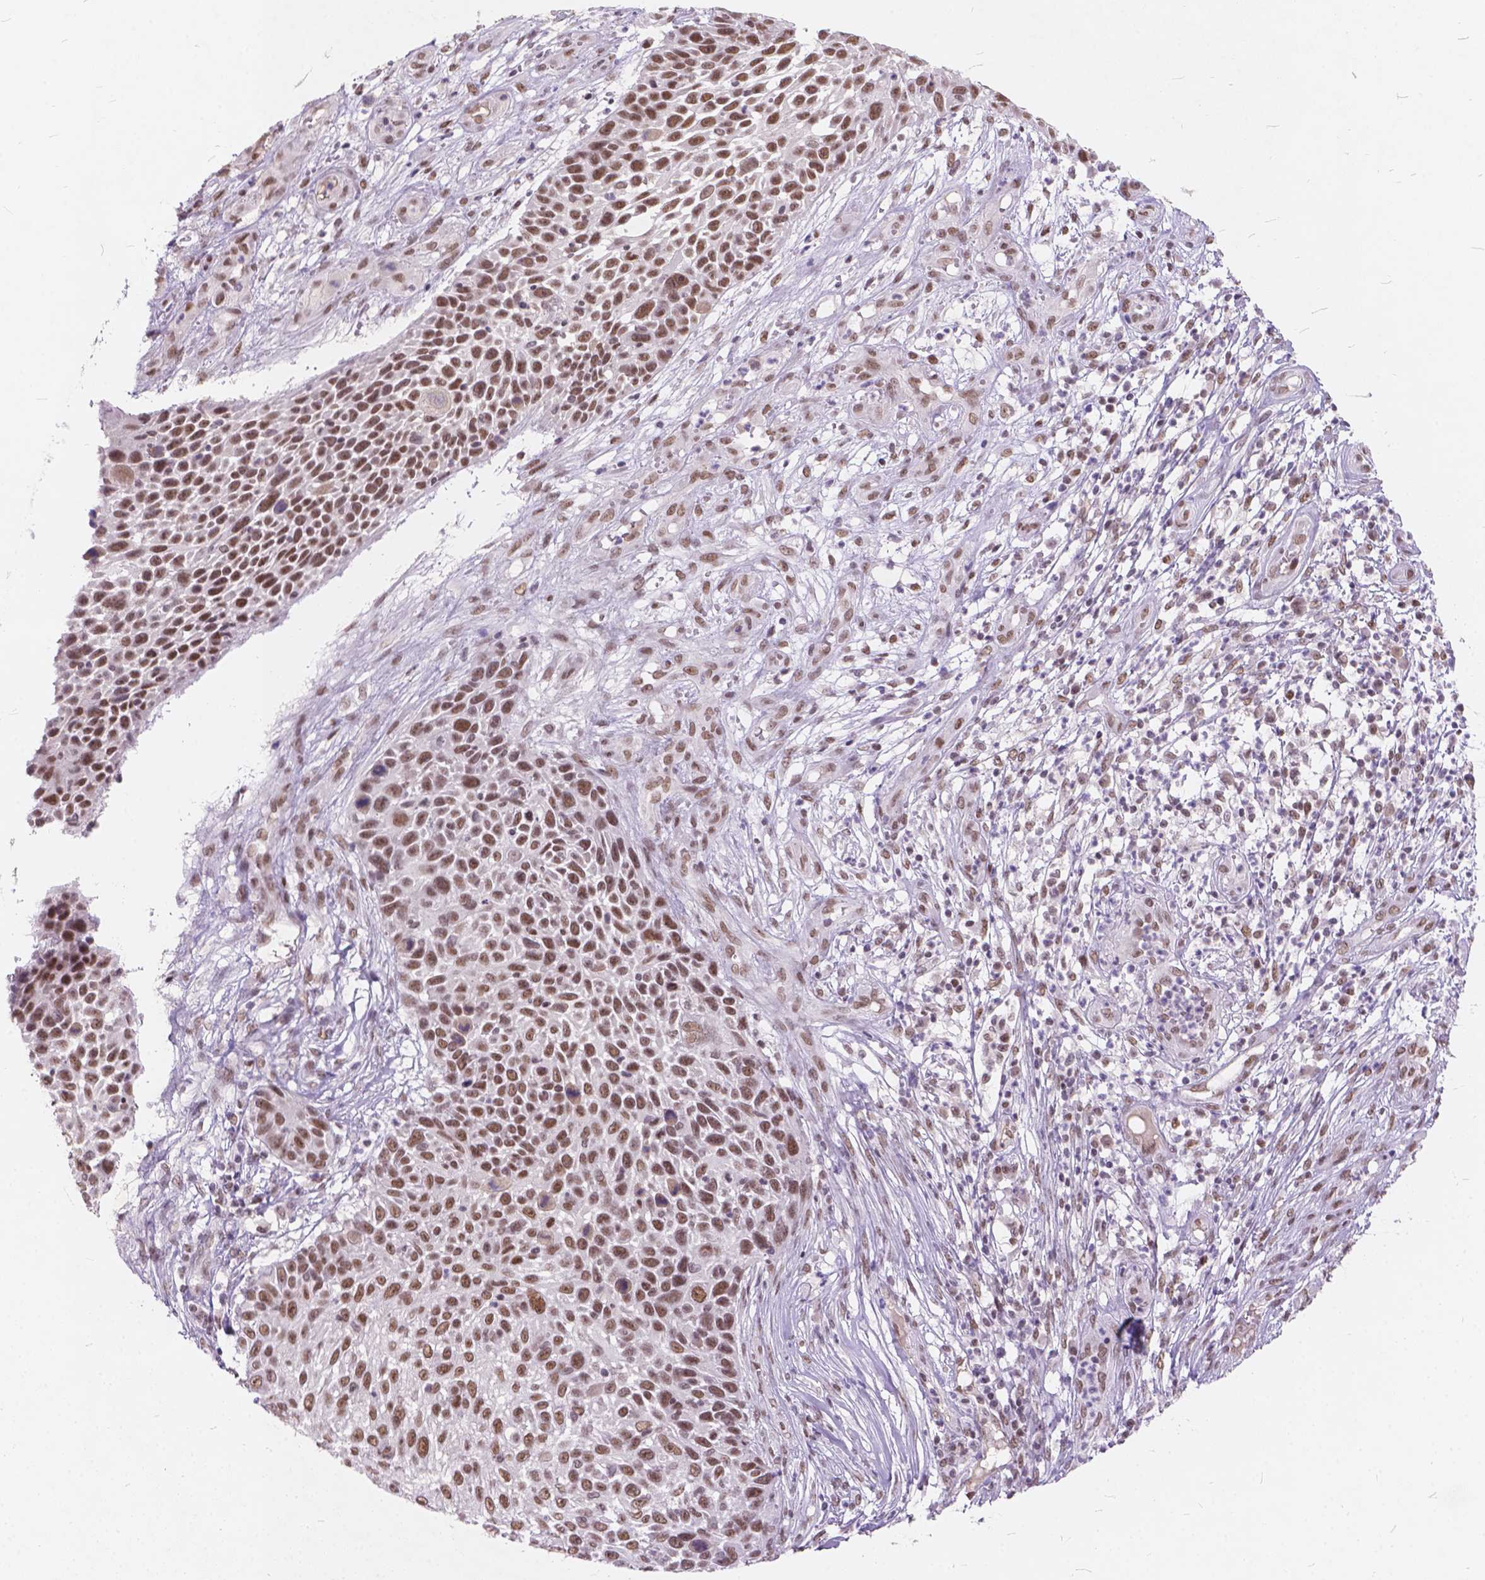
{"staining": {"intensity": "moderate", "quantity": ">75%", "location": "nuclear"}, "tissue": "skin cancer", "cell_type": "Tumor cells", "image_type": "cancer", "snomed": [{"axis": "morphology", "description": "Squamous cell carcinoma, NOS"}, {"axis": "topography", "description": "Skin"}], "caption": "Immunohistochemistry (DAB (3,3'-diaminobenzidine)) staining of human skin cancer (squamous cell carcinoma) demonstrates moderate nuclear protein positivity in about >75% of tumor cells. The staining is performed using DAB (3,3'-diaminobenzidine) brown chromogen to label protein expression. The nuclei are counter-stained blue using hematoxylin.", "gene": "FAM53A", "patient": {"sex": "male", "age": 92}}